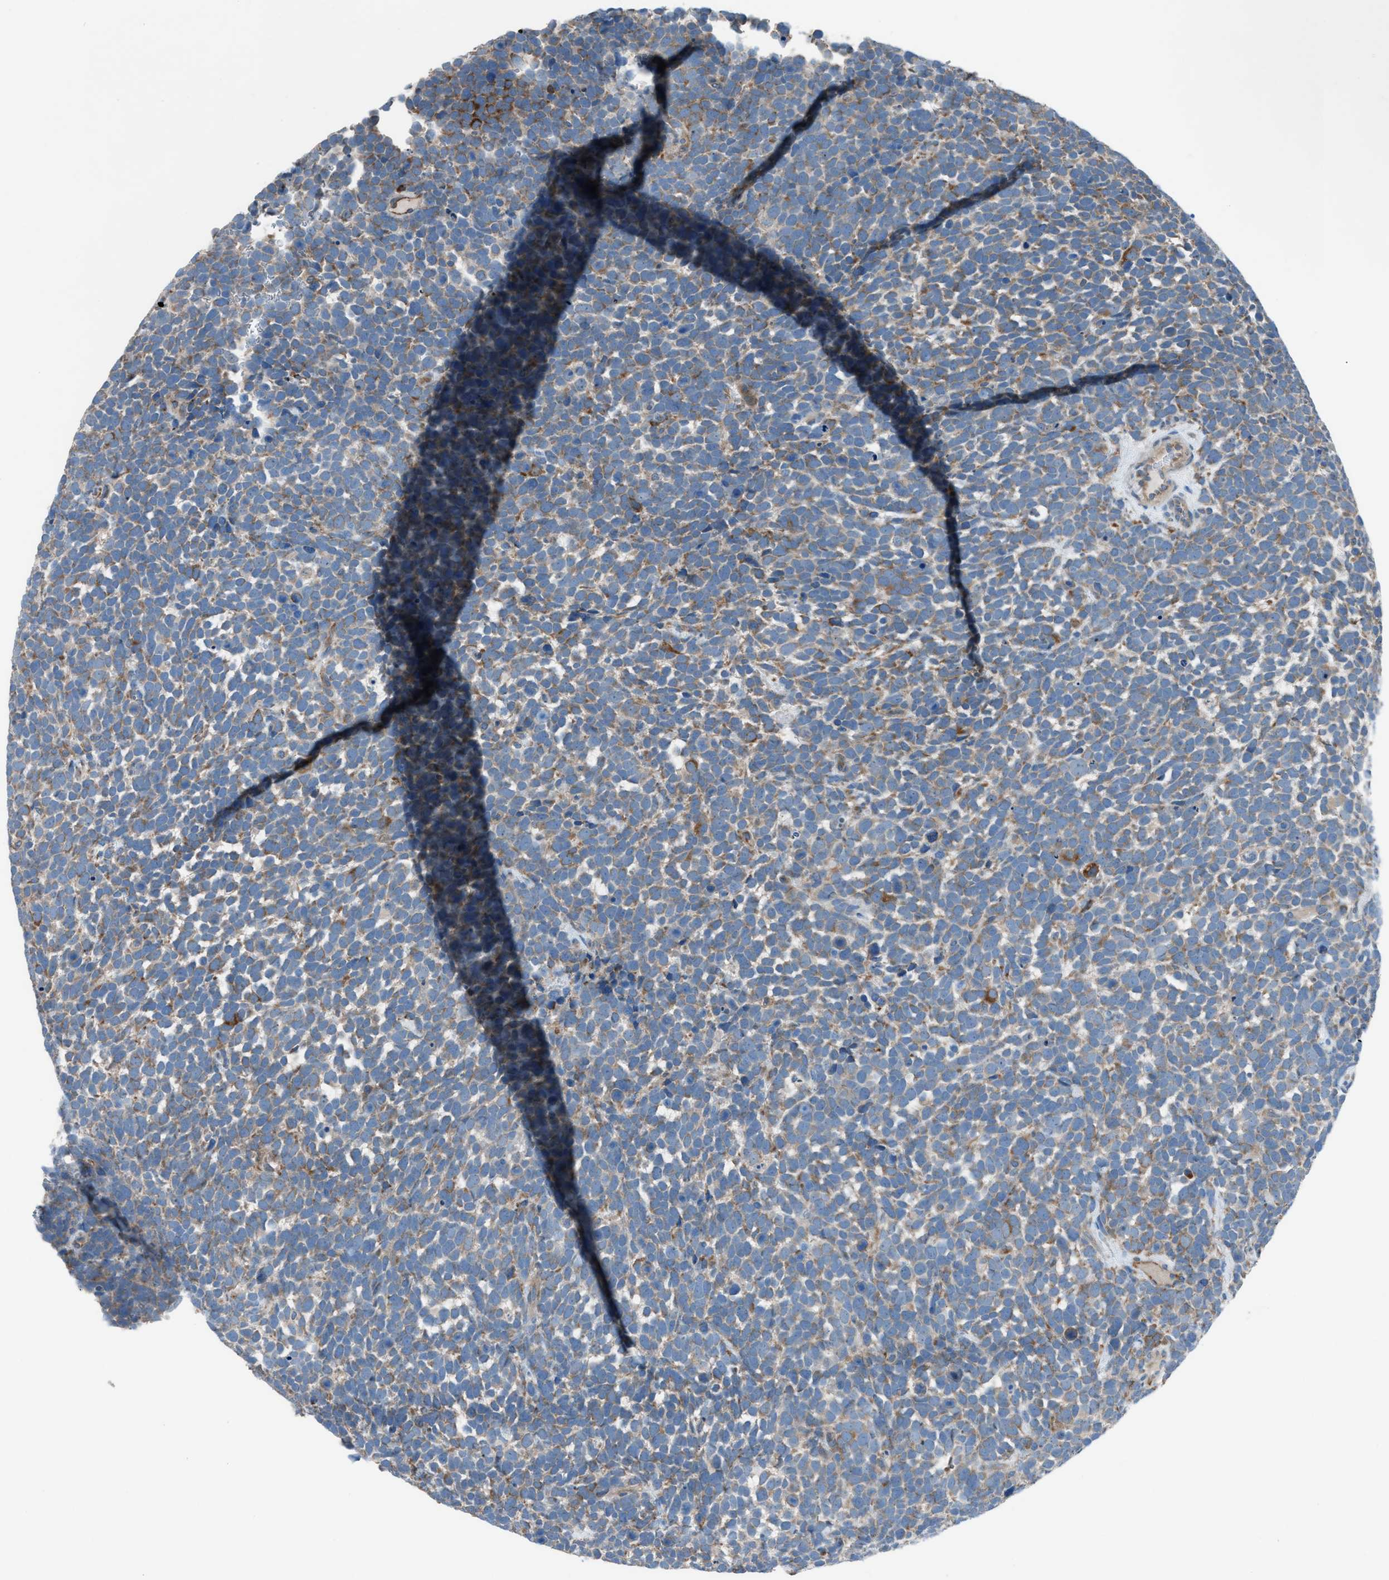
{"staining": {"intensity": "moderate", "quantity": "25%-75%", "location": "cytoplasmic/membranous"}, "tissue": "urothelial cancer", "cell_type": "Tumor cells", "image_type": "cancer", "snomed": [{"axis": "morphology", "description": "Urothelial carcinoma, High grade"}, {"axis": "topography", "description": "Urinary bladder"}], "caption": "This is a micrograph of IHC staining of urothelial cancer, which shows moderate expression in the cytoplasmic/membranous of tumor cells.", "gene": "HEG1", "patient": {"sex": "female", "age": 82}}